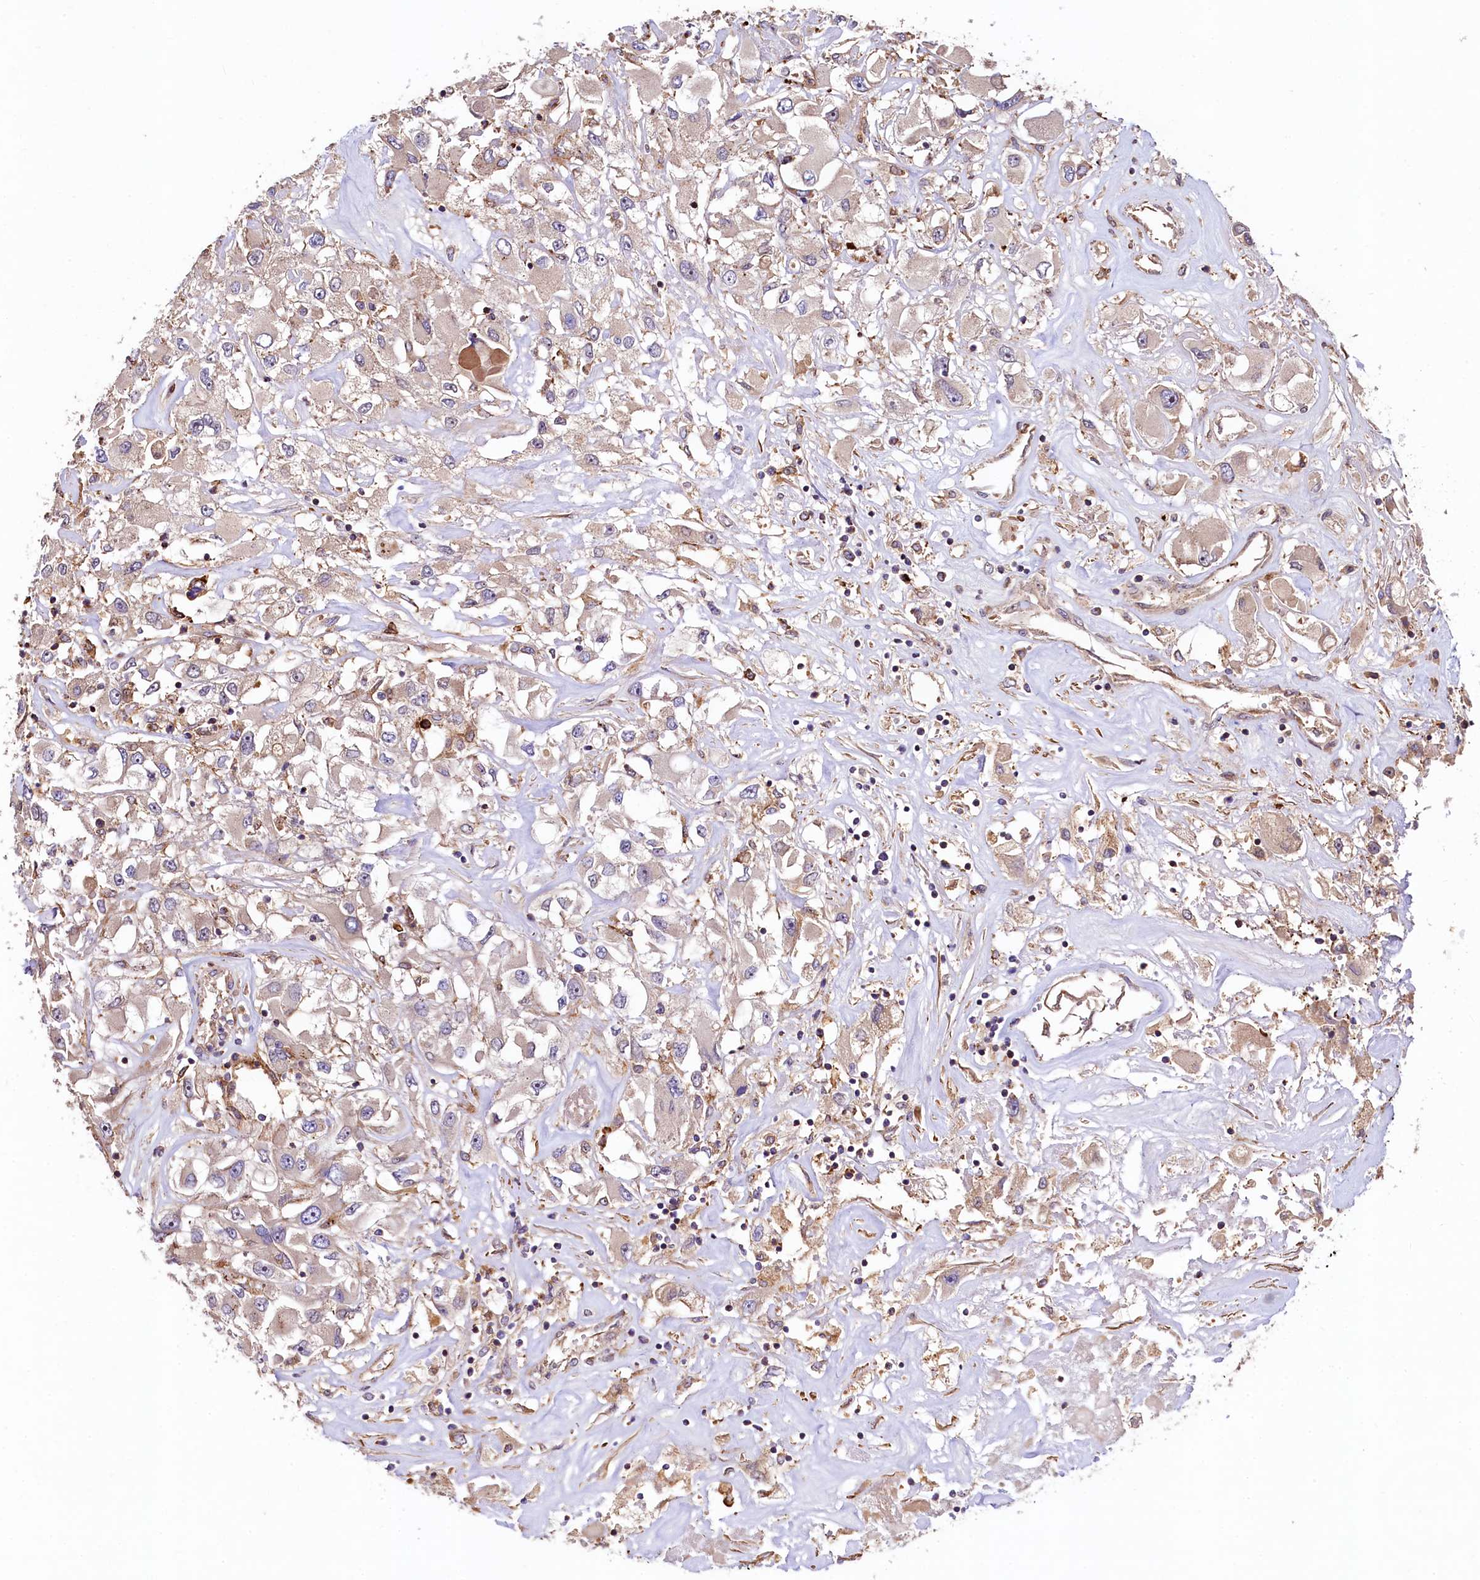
{"staining": {"intensity": "weak", "quantity": "<25%", "location": "cytoplasmic/membranous"}, "tissue": "renal cancer", "cell_type": "Tumor cells", "image_type": "cancer", "snomed": [{"axis": "morphology", "description": "Adenocarcinoma, NOS"}, {"axis": "topography", "description": "Kidney"}], "caption": "Renal adenocarcinoma was stained to show a protein in brown. There is no significant positivity in tumor cells. Brightfield microscopy of immunohistochemistry (IHC) stained with DAB (brown) and hematoxylin (blue), captured at high magnification.", "gene": "KLHDC4", "patient": {"sex": "female", "age": 52}}